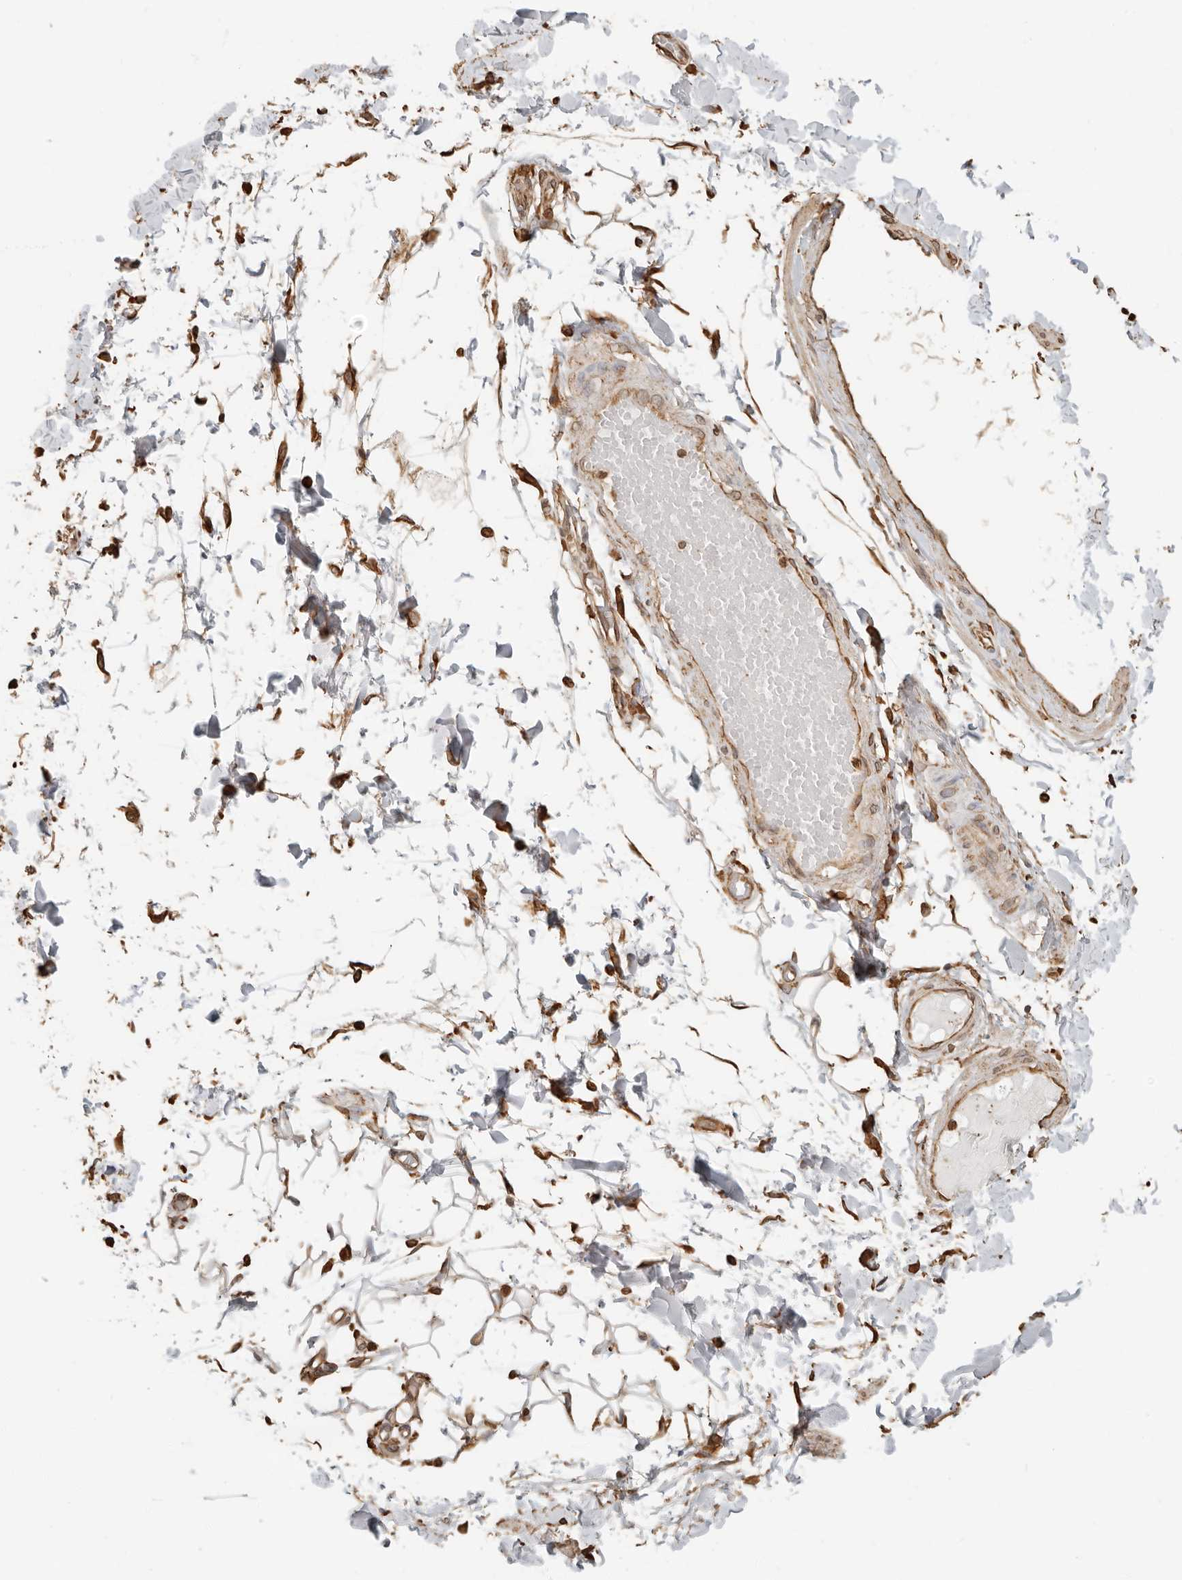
{"staining": {"intensity": "moderate", "quantity": ">75%", "location": "cytoplasmic/membranous,nuclear"}, "tissue": "adipose tissue", "cell_type": "Adipocytes", "image_type": "normal", "snomed": [{"axis": "morphology", "description": "Normal tissue, NOS"}, {"axis": "topography", "description": "Adipose tissue"}, {"axis": "topography", "description": "Vascular tissue"}, {"axis": "topography", "description": "Peripheral nerve tissue"}], "caption": "Protein expression by immunohistochemistry (IHC) reveals moderate cytoplasmic/membranous,nuclear positivity in about >75% of adipocytes in unremarkable adipose tissue.", "gene": "ARHGEF10L", "patient": {"sex": "male", "age": 25}}